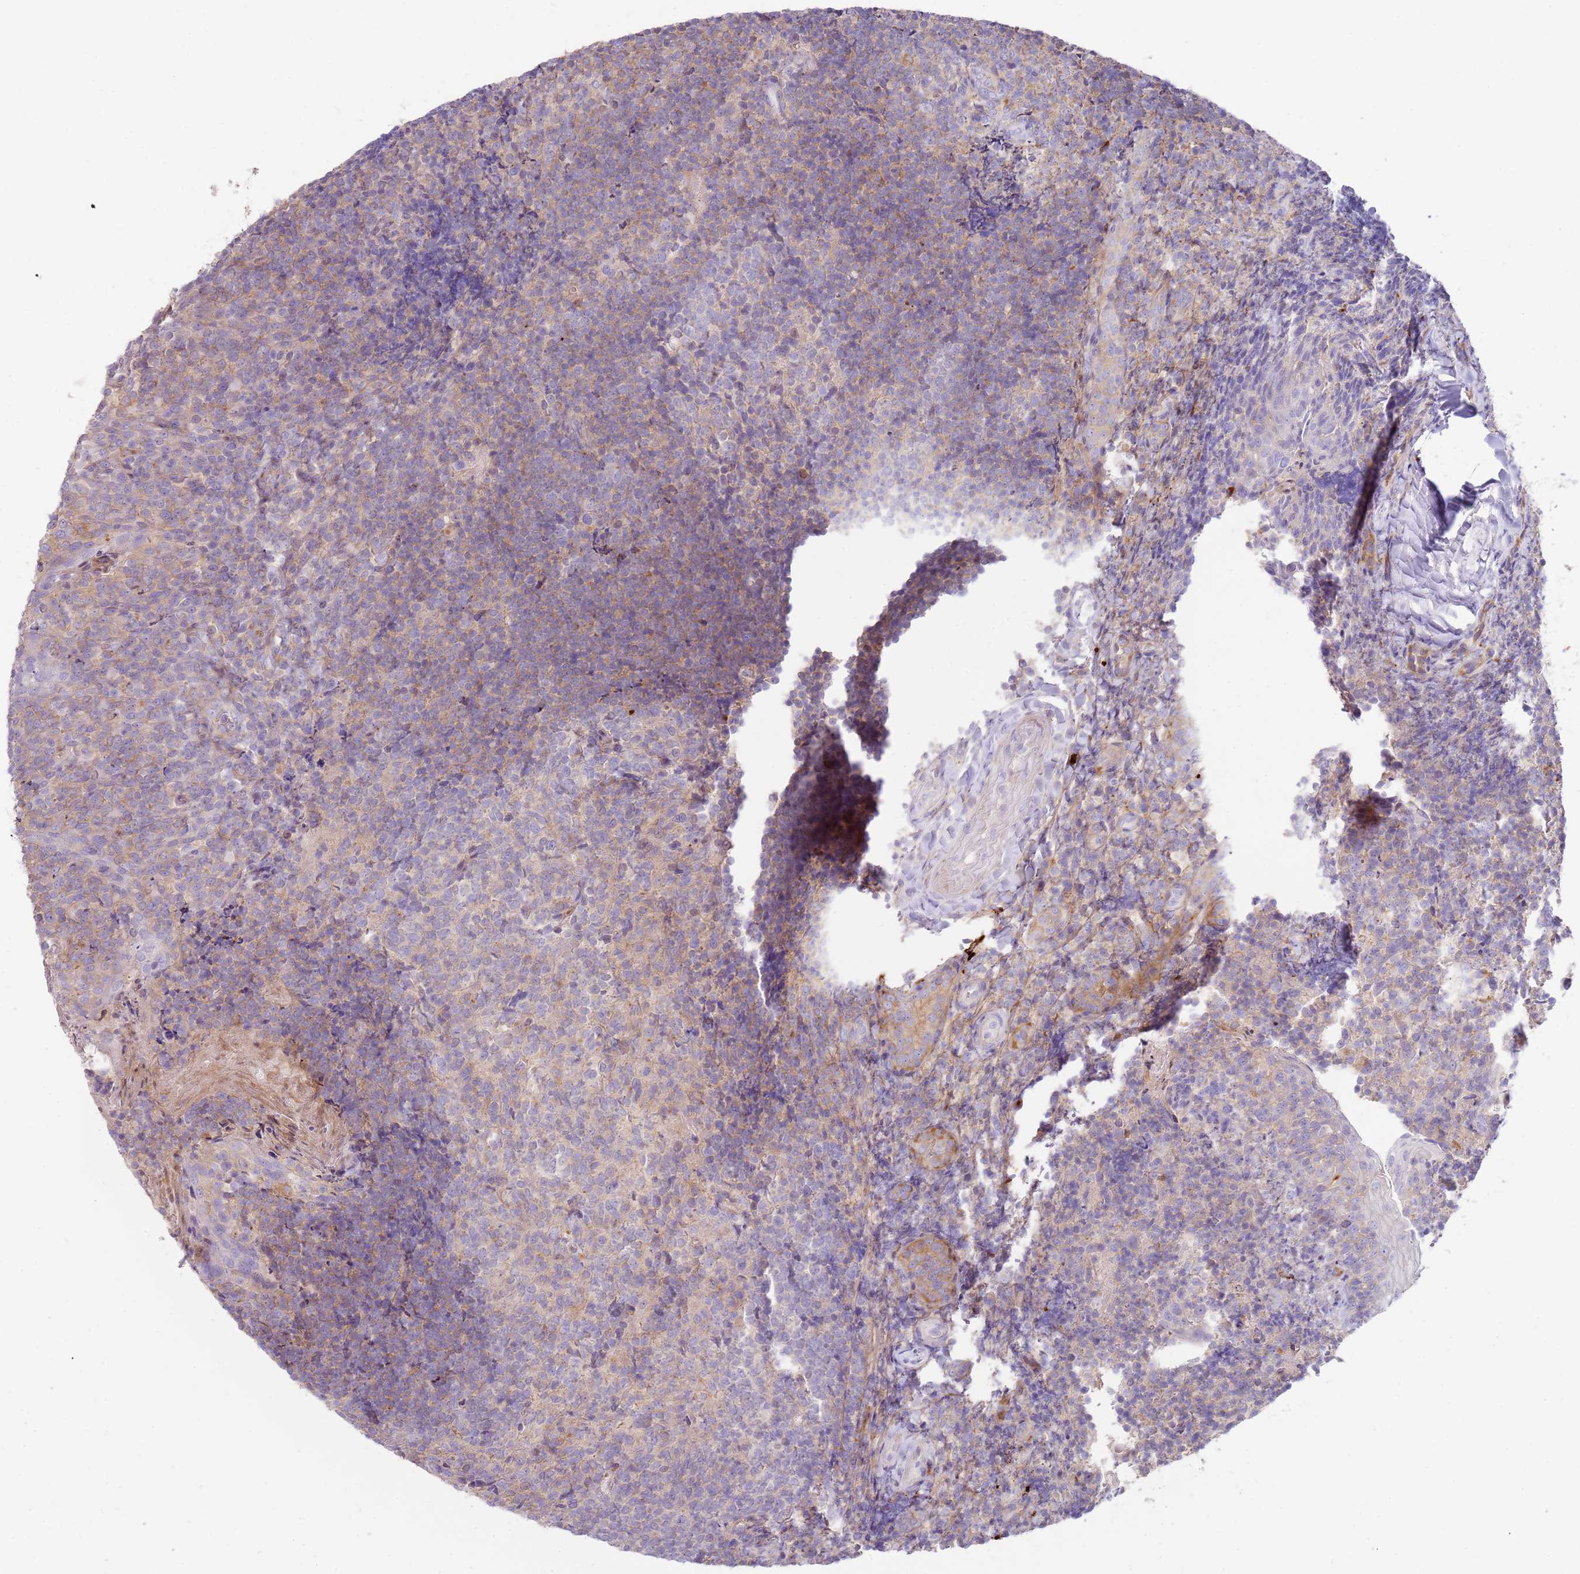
{"staining": {"intensity": "weak", "quantity": "<25%", "location": "cytoplasmic/membranous"}, "tissue": "tonsil", "cell_type": "Germinal center cells", "image_type": "normal", "snomed": [{"axis": "morphology", "description": "Normal tissue, NOS"}, {"axis": "topography", "description": "Tonsil"}], "caption": "High power microscopy photomicrograph of an IHC image of normal tonsil, revealing no significant positivity in germinal center cells. Brightfield microscopy of IHC stained with DAB (brown) and hematoxylin (blue), captured at high magnification.", "gene": "FPR1", "patient": {"sex": "female", "age": 10}}